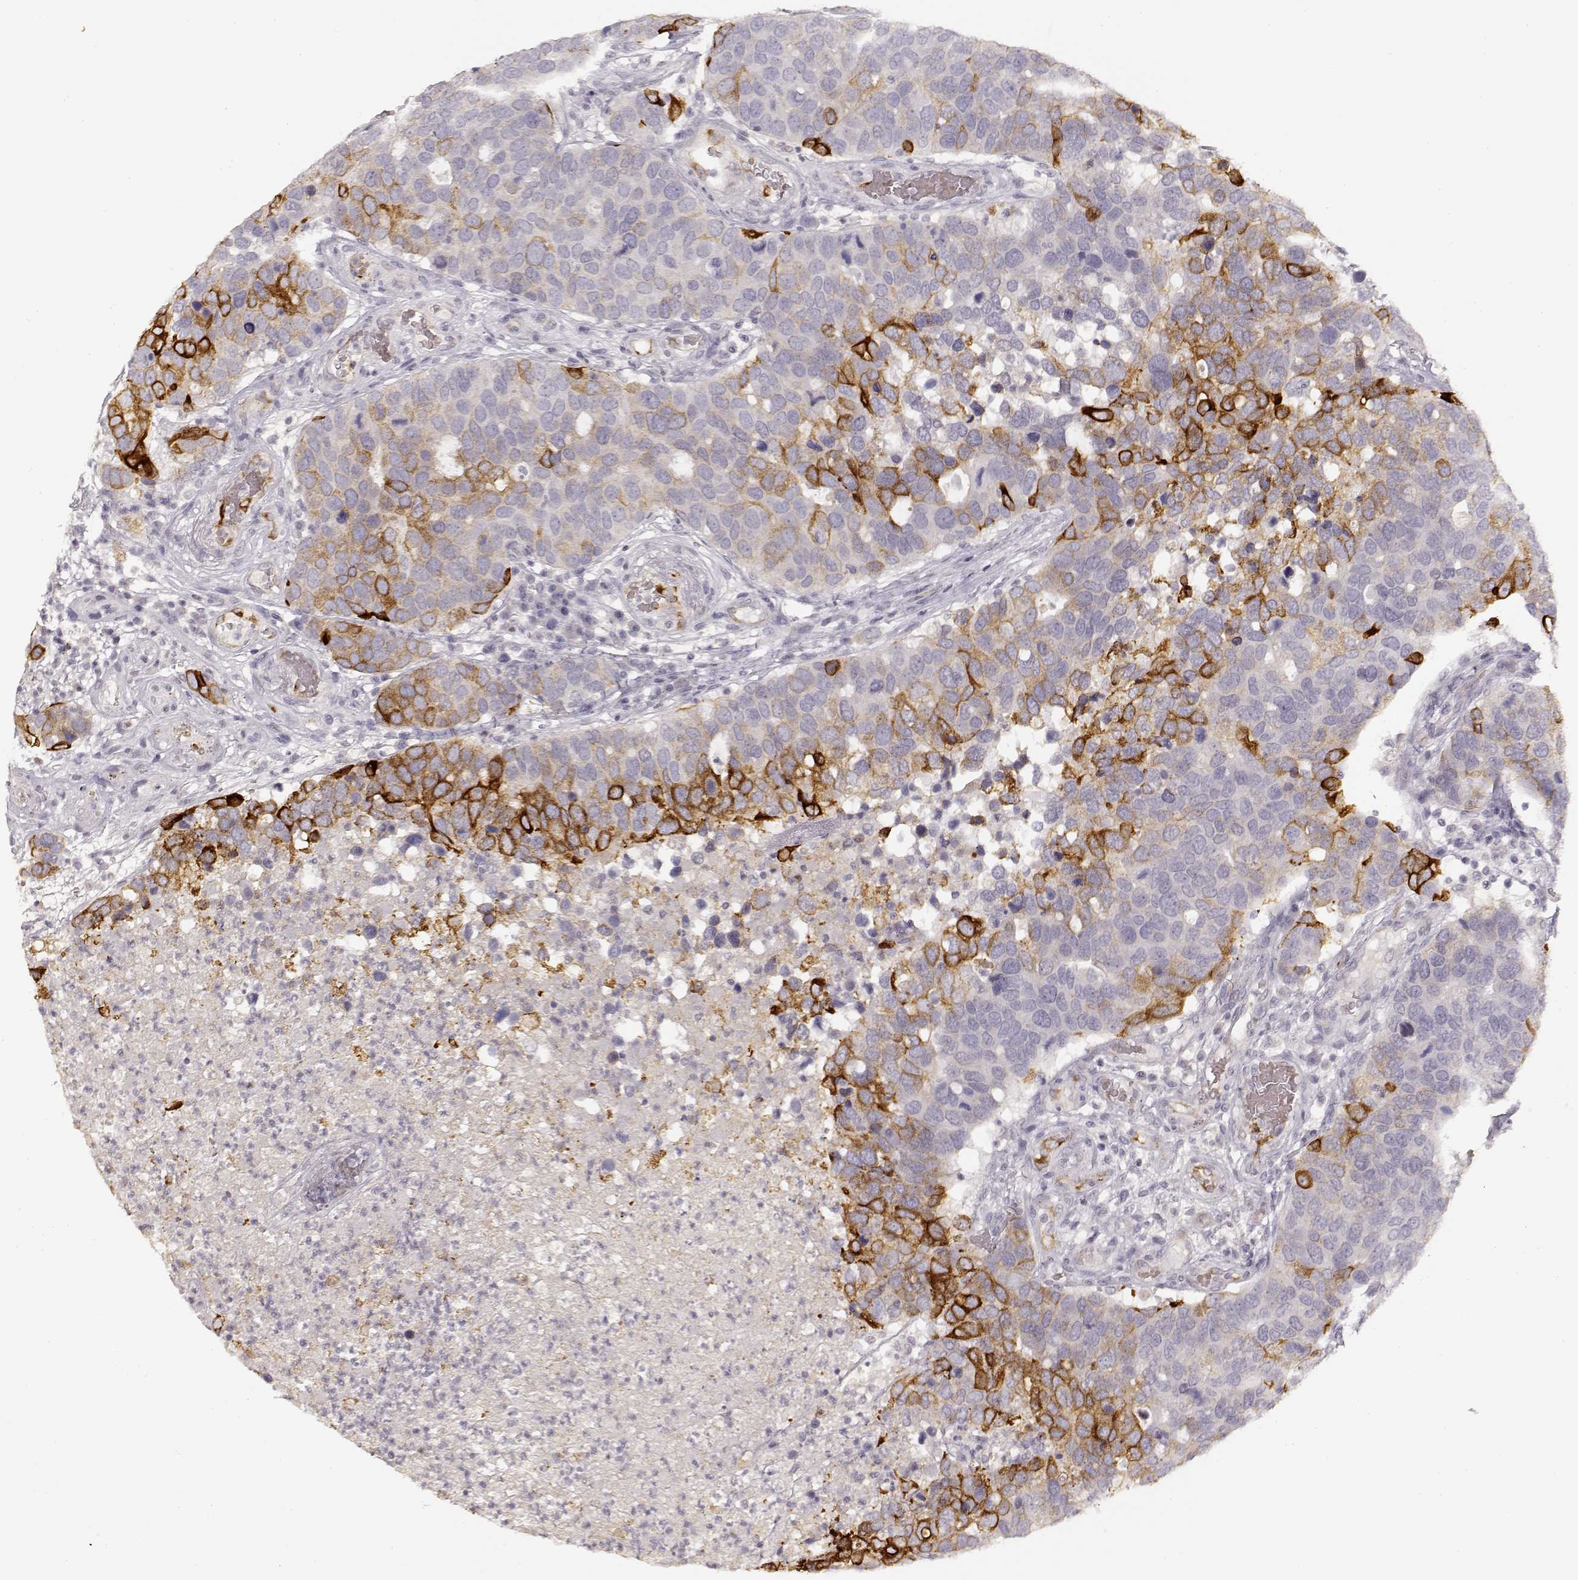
{"staining": {"intensity": "strong", "quantity": "<25%", "location": "cytoplasmic/membranous"}, "tissue": "breast cancer", "cell_type": "Tumor cells", "image_type": "cancer", "snomed": [{"axis": "morphology", "description": "Duct carcinoma"}, {"axis": "topography", "description": "Breast"}], "caption": "The histopathology image displays staining of invasive ductal carcinoma (breast), revealing strong cytoplasmic/membranous protein expression (brown color) within tumor cells.", "gene": "LAMC2", "patient": {"sex": "female", "age": 83}}